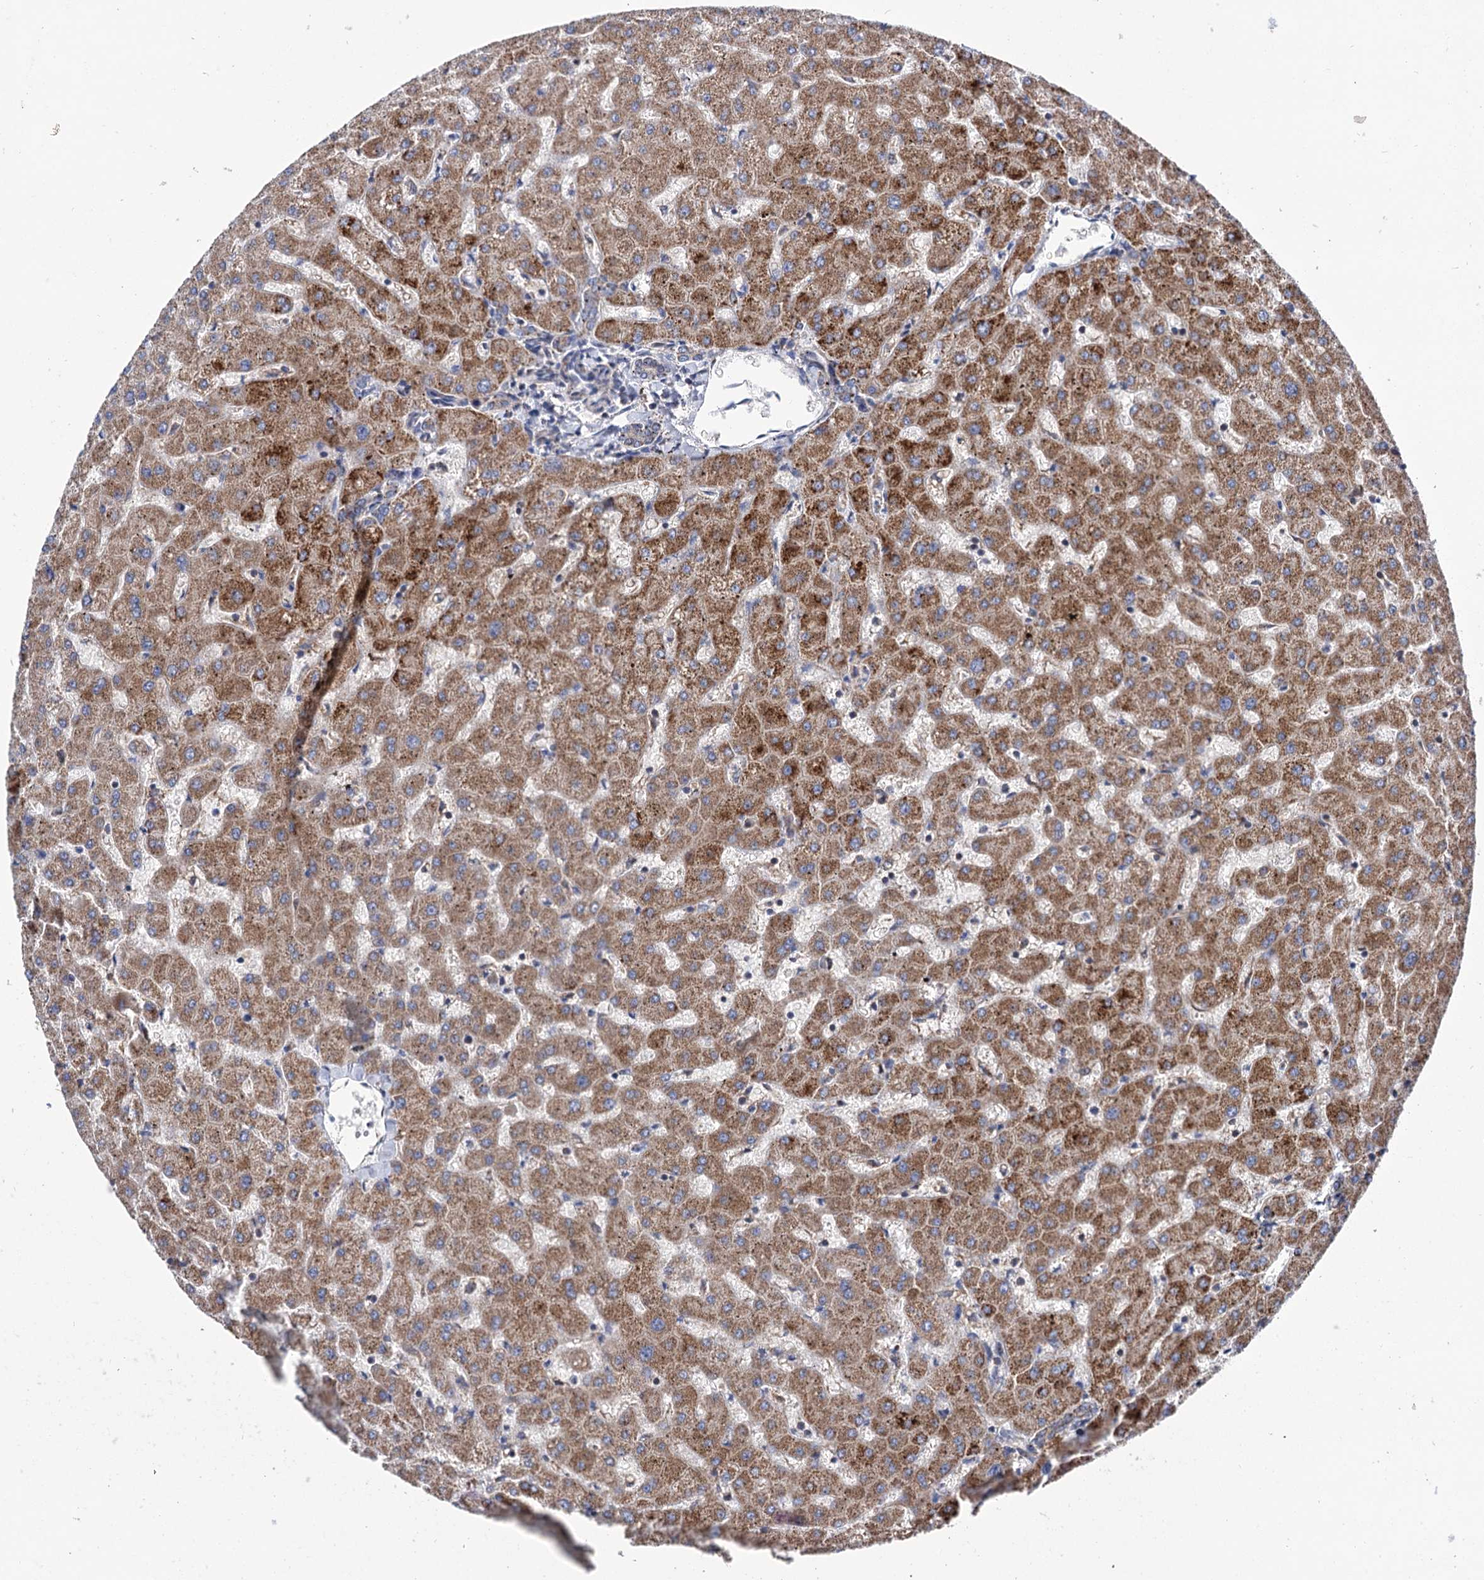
{"staining": {"intensity": "weak", "quantity": "<25%", "location": "cytoplasmic/membranous"}, "tissue": "liver", "cell_type": "Cholangiocytes", "image_type": "normal", "snomed": [{"axis": "morphology", "description": "Normal tissue, NOS"}, {"axis": "topography", "description": "Liver"}], "caption": "IHC micrograph of benign liver: liver stained with DAB (3,3'-diaminobenzidine) exhibits no significant protein expression in cholangiocytes. (Stains: DAB (3,3'-diaminobenzidine) immunohistochemistry with hematoxylin counter stain, Microscopy: brightfield microscopy at high magnification).", "gene": "SUCLA2", "patient": {"sex": "female", "age": 63}}